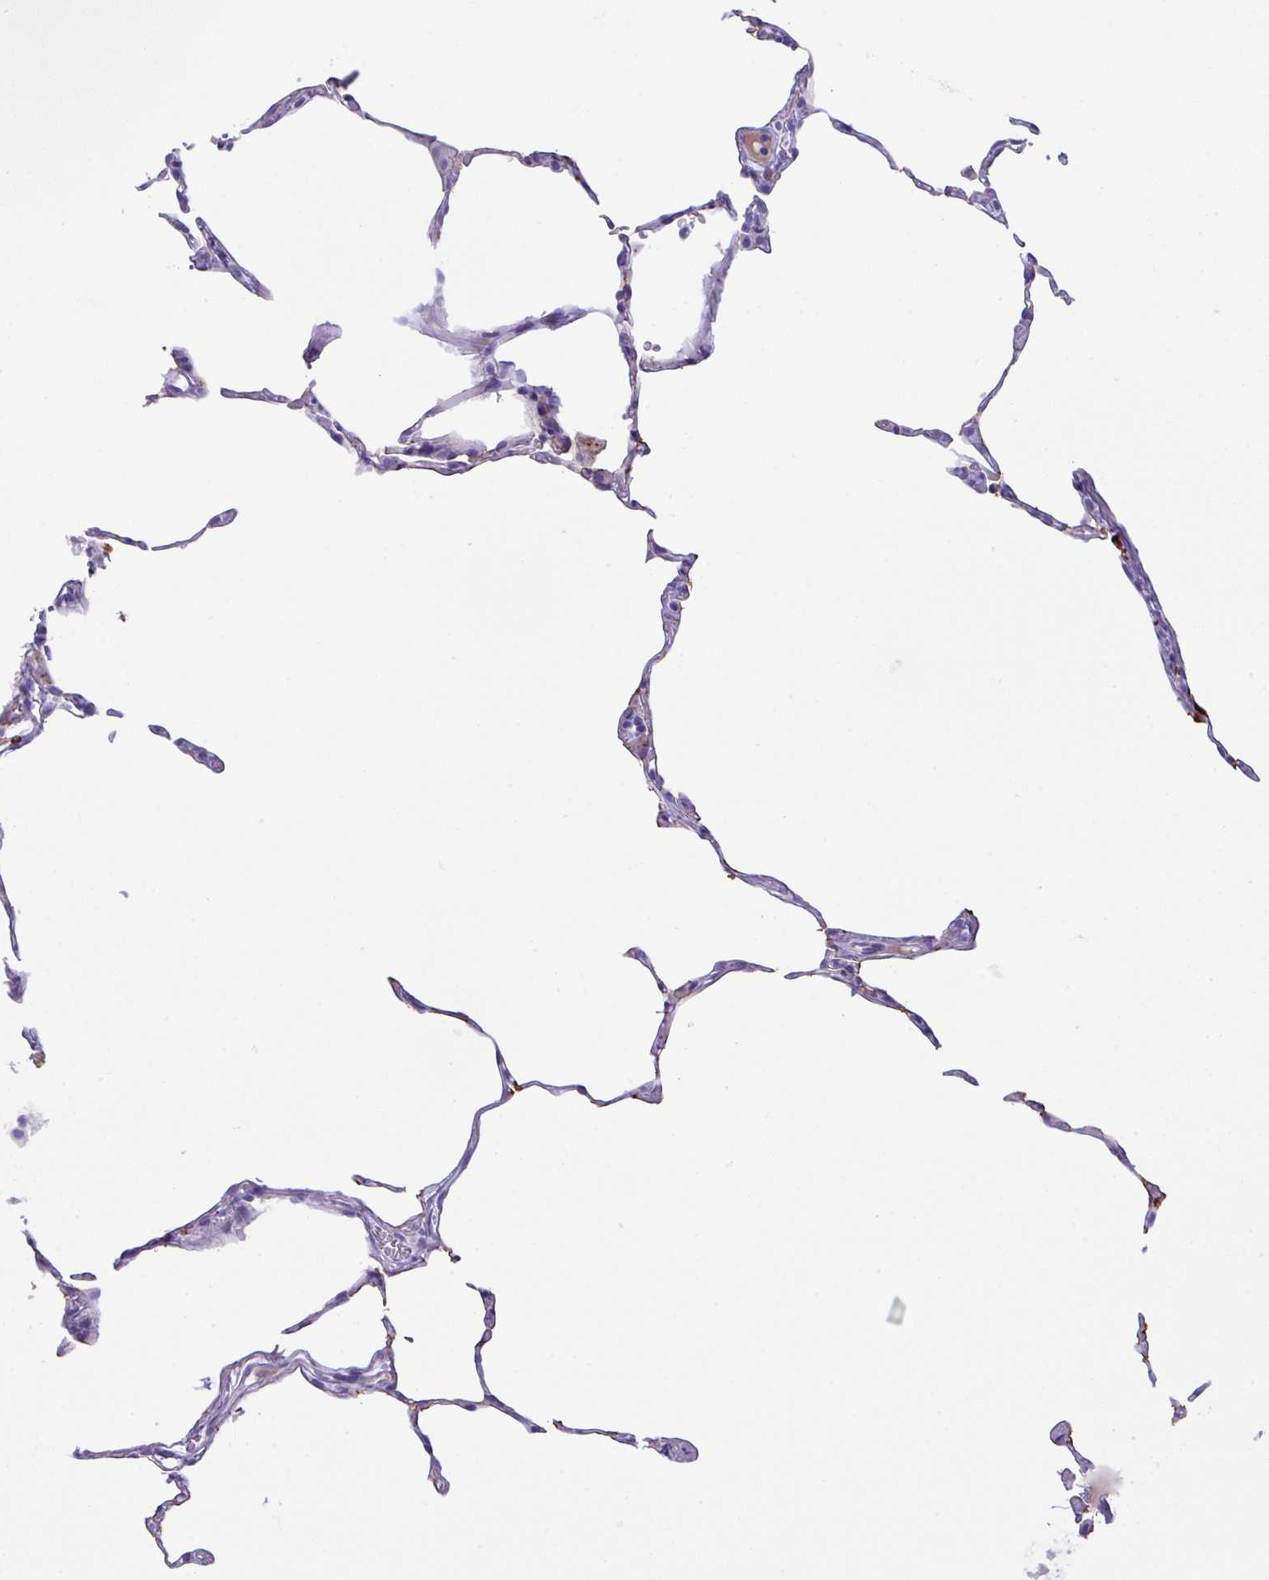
{"staining": {"intensity": "negative", "quantity": "none", "location": "none"}, "tissue": "lung", "cell_type": "Alveolar cells", "image_type": "normal", "snomed": [{"axis": "morphology", "description": "Normal tissue, NOS"}, {"axis": "topography", "description": "Lung"}], "caption": "Immunohistochemical staining of normal human lung exhibits no significant staining in alveolar cells. (Brightfield microscopy of DAB (3,3'-diaminobenzidine) immunohistochemistry (IHC) at high magnification).", "gene": "JCHAIN", "patient": {"sex": "female", "age": 57}}